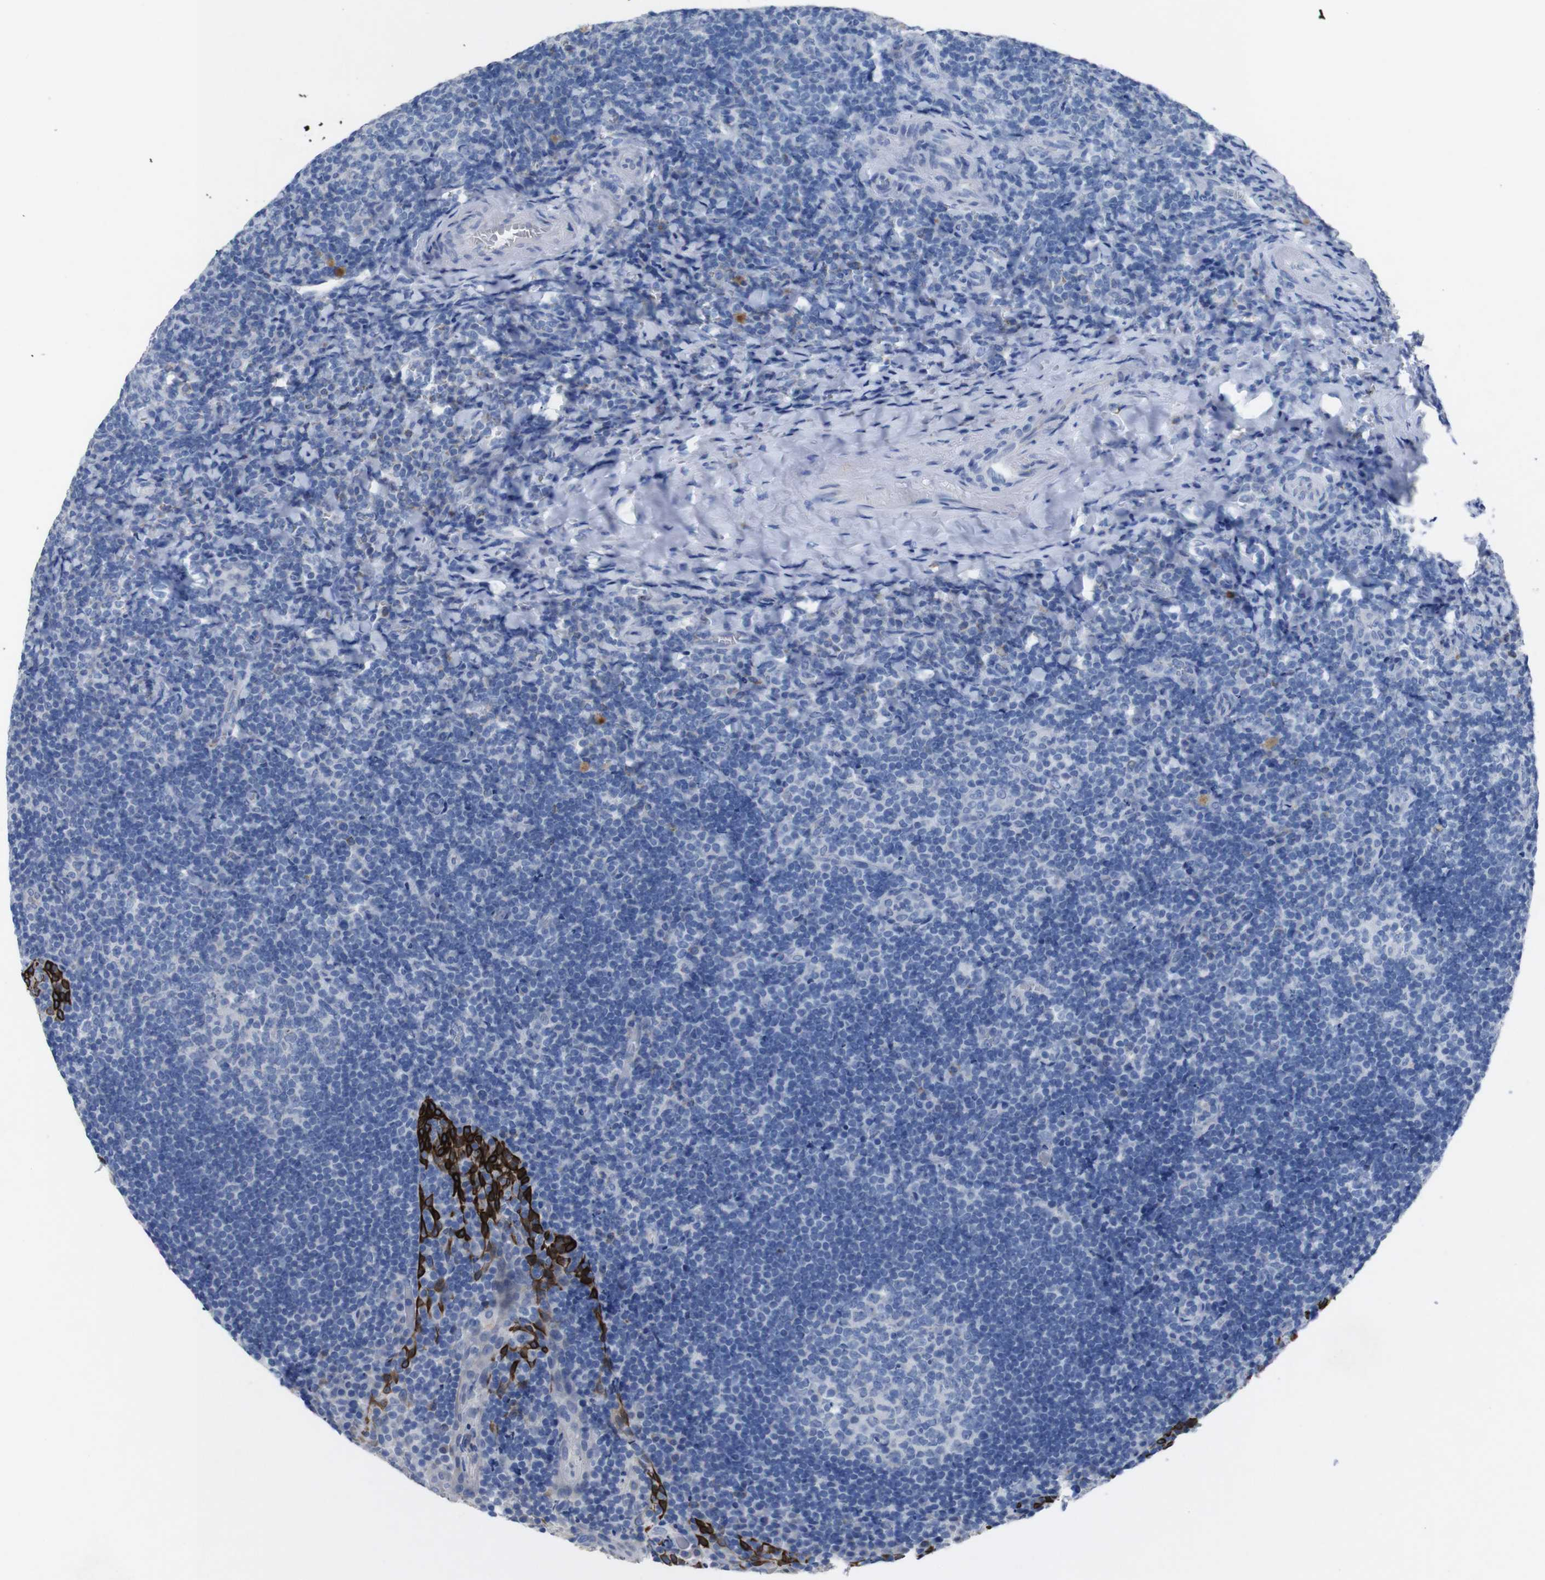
{"staining": {"intensity": "negative", "quantity": "none", "location": "none"}, "tissue": "tonsil", "cell_type": "Germinal center cells", "image_type": "normal", "snomed": [{"axis": "morphology", "description": "Normal tissue, NOS"}, {"axis": "topography", "description": "Tonsil"}], "caption": "IHC photomicrograph of normal tonsil: tonsil stained with DAB reveals no significant protein staining in germinal center cells.", "gene": "GJB2", "patient": {"sex": "male", "age": 37}}